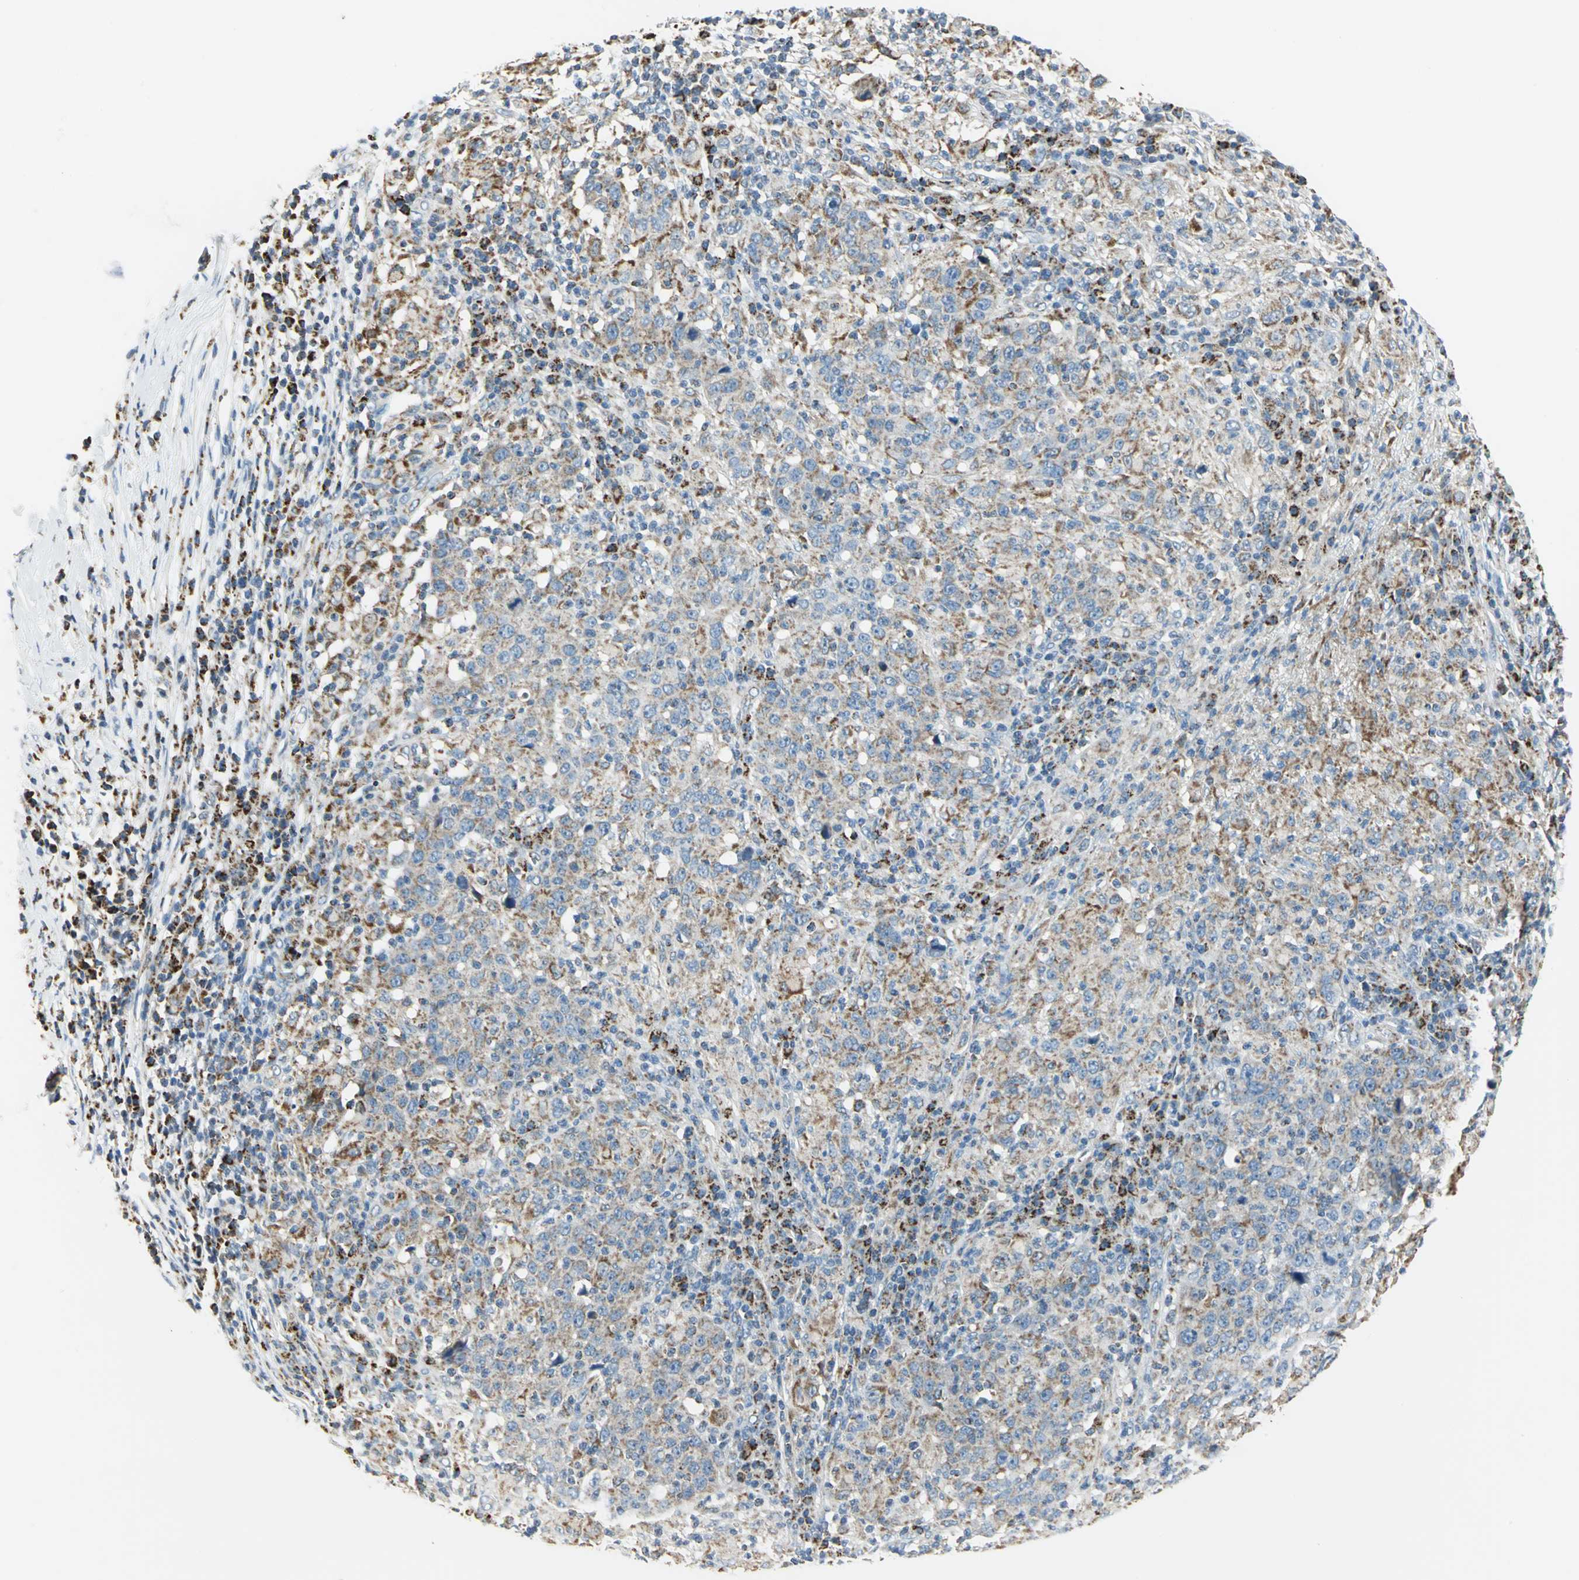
{"staining": {"intensity": "moderate", "quantity": ">75%", "location": "cytoplasmic/membranous"}, "tissue": "head and neck cancer", "cell_type": "Tumor cells", "image_type": "cancer", "snomed": [{"axis": "morphology", "description": "Adenocarcinoma, NOS"}, {"axis": "topography", "description": "Salivary gland"}, {"axis": "topography", "description": "Head-Neck"}], "caption": "An immunohistochemistry image of neoplastic tissue is shown. Protein staining in brown labels moderate cytoplasmic/membranous positivity in head and neck cancer (adenocarcinoma) within tumor cells.", "gene": "ACADM", "patient": {"sex": "female", "age": 65}}